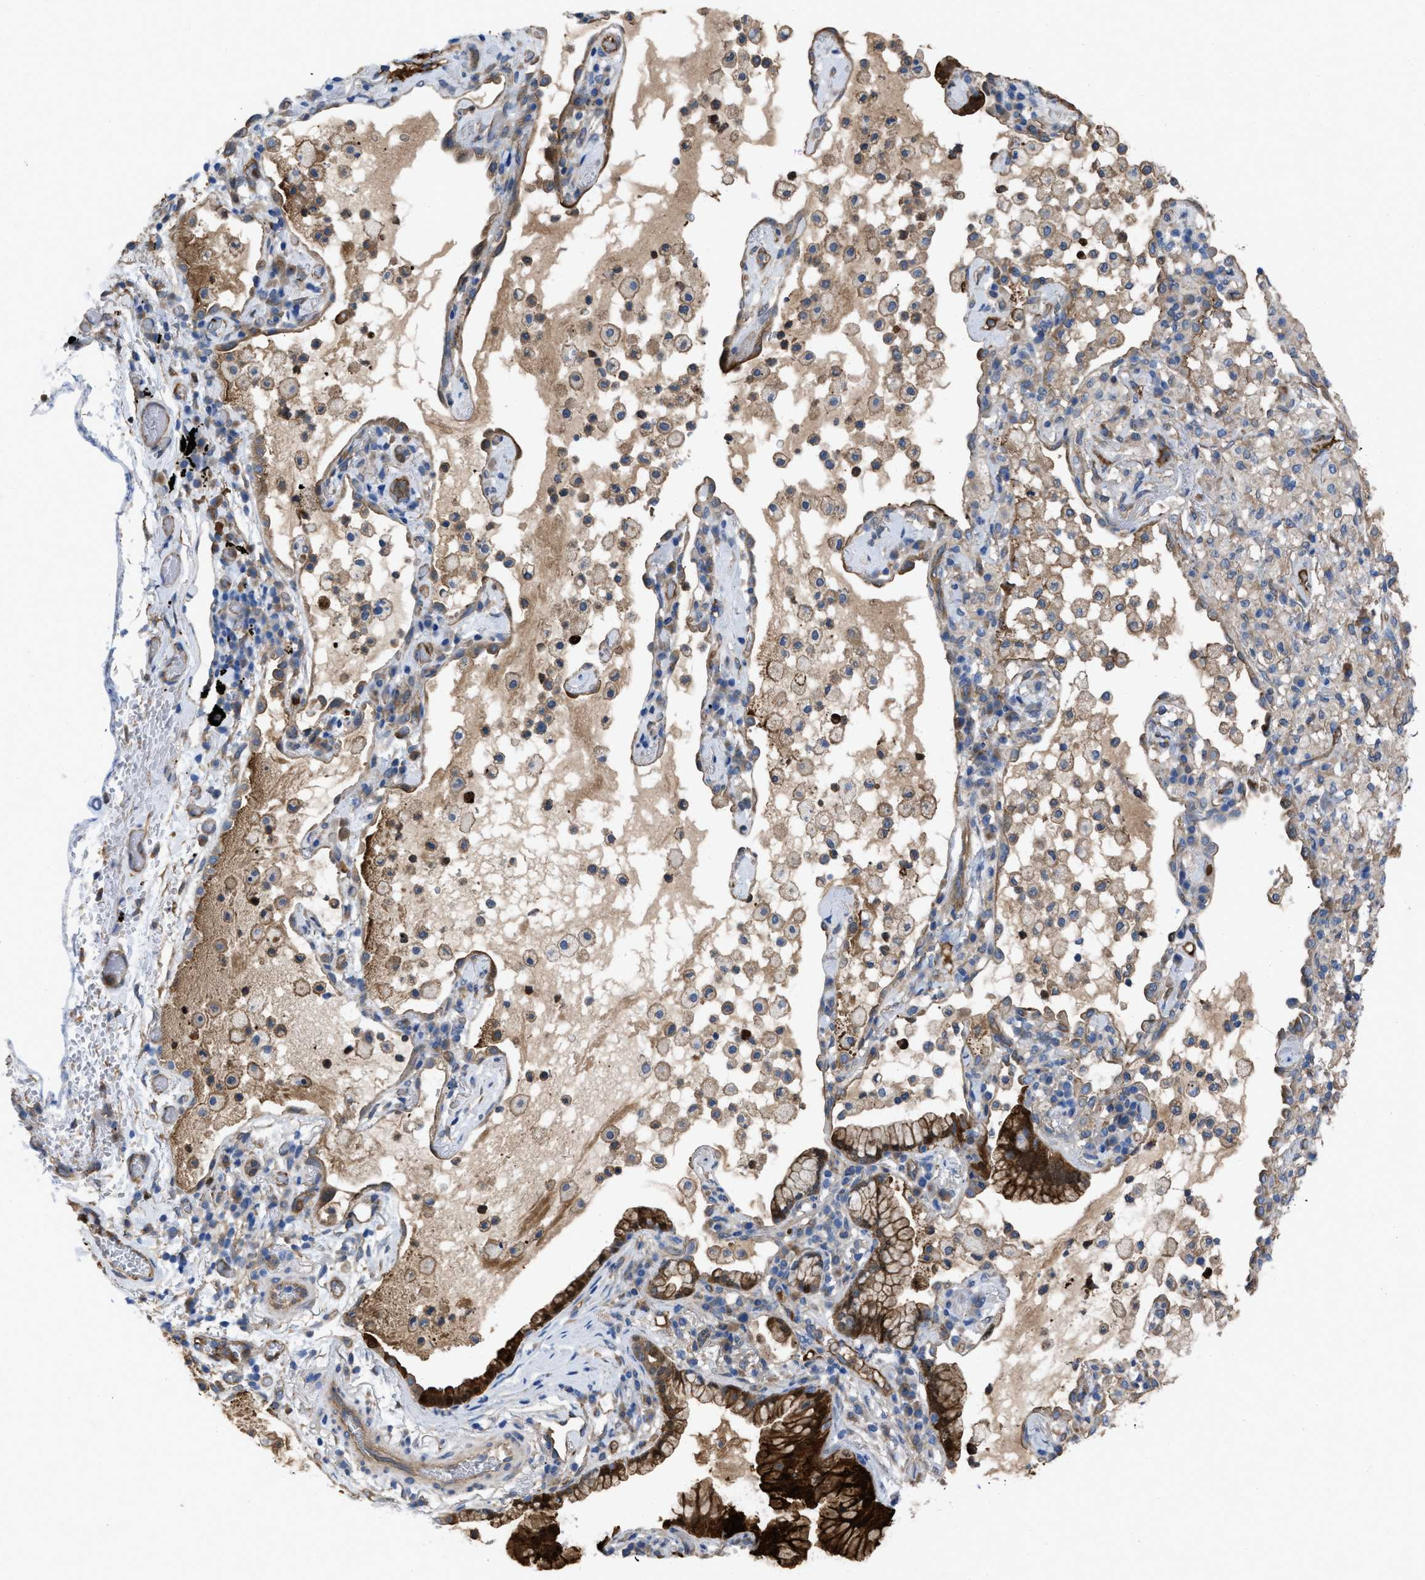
{"staining": {"intensity": "strong", "quantity": ">75%", "location": "cytoplasmic/membranous"}, "tissue": "lung cancer", "cell_type": "Tumor cells", "image_type": "cancer", "snomed": [{"axis": "morphology", "description": "Adenocarcinoma, NOS"}, {"axis": "topography", "description": "Lung"}], "caption": "IHC of lung adenocarcinoma shows high levels of strong cytoplasmic/membranous positivity in about >75% of tumor cells.", "gene": "TRIOBP", "patient": {"sex": "female", "age": 70}}